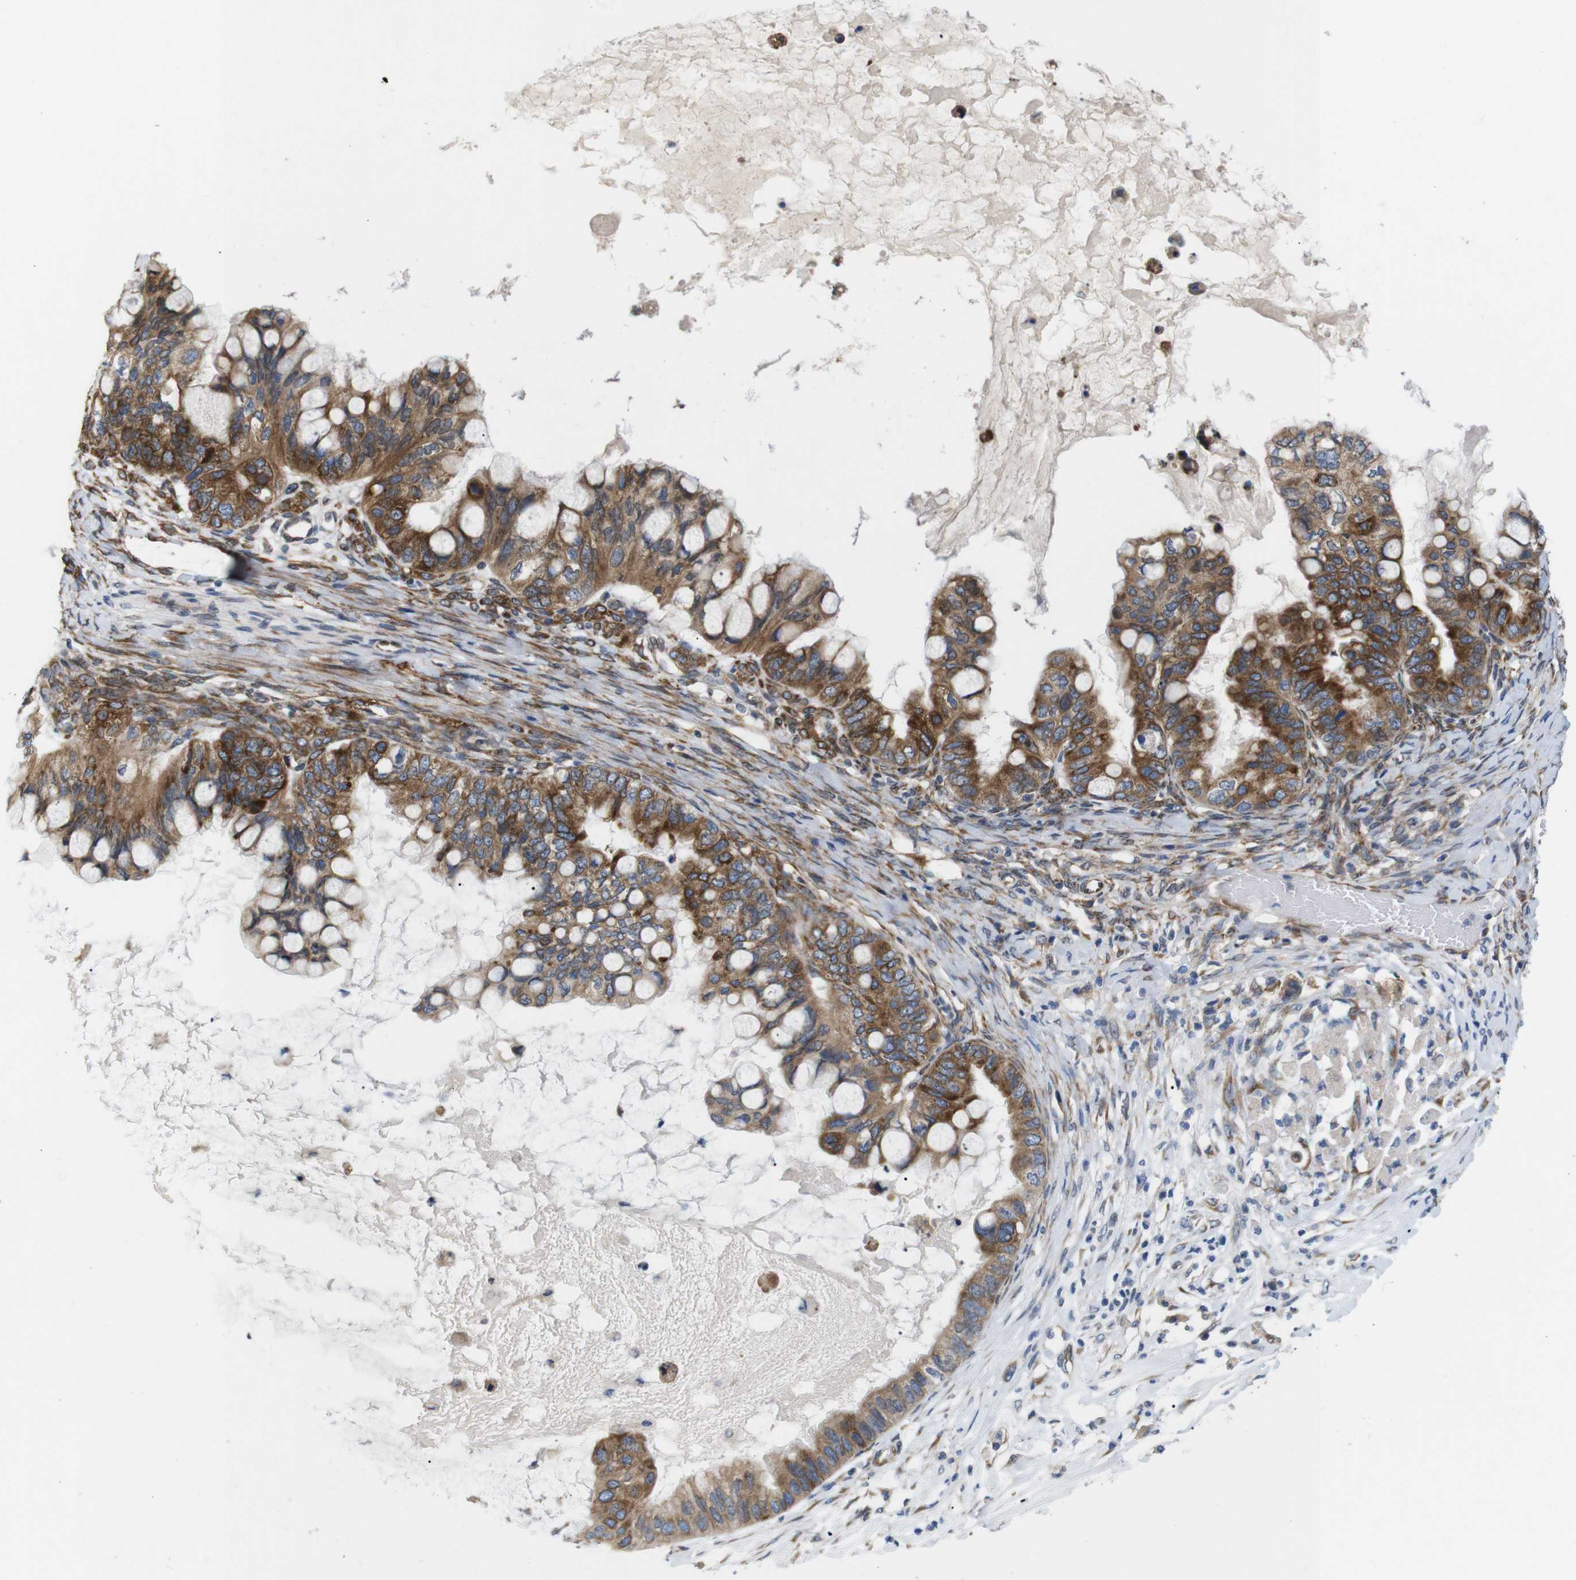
{"staining": {"intensity": "moderate", "quantity": ">75%", "location": "cytoplasmic/membranous"}, "tissue": "ovarian cancer", "cell_type": "Tumor cells", "image_type": "cancer", "snomed": [{"axis": "morphology", "description": "Cystadenocarcinoma, mucinous, NOS"}, {"axis": "topography", "description": "Ovary"}], "caption": "IHC of ovarian cancer exhibits medium levels of moderate cytoplasmic/membranous positivity in about >75% of tumor cells. IHC stains the protein in brown and the nuclei are stained blue.", "gene": "HACD3", "patient": {"sex": "female", "age": 80}}